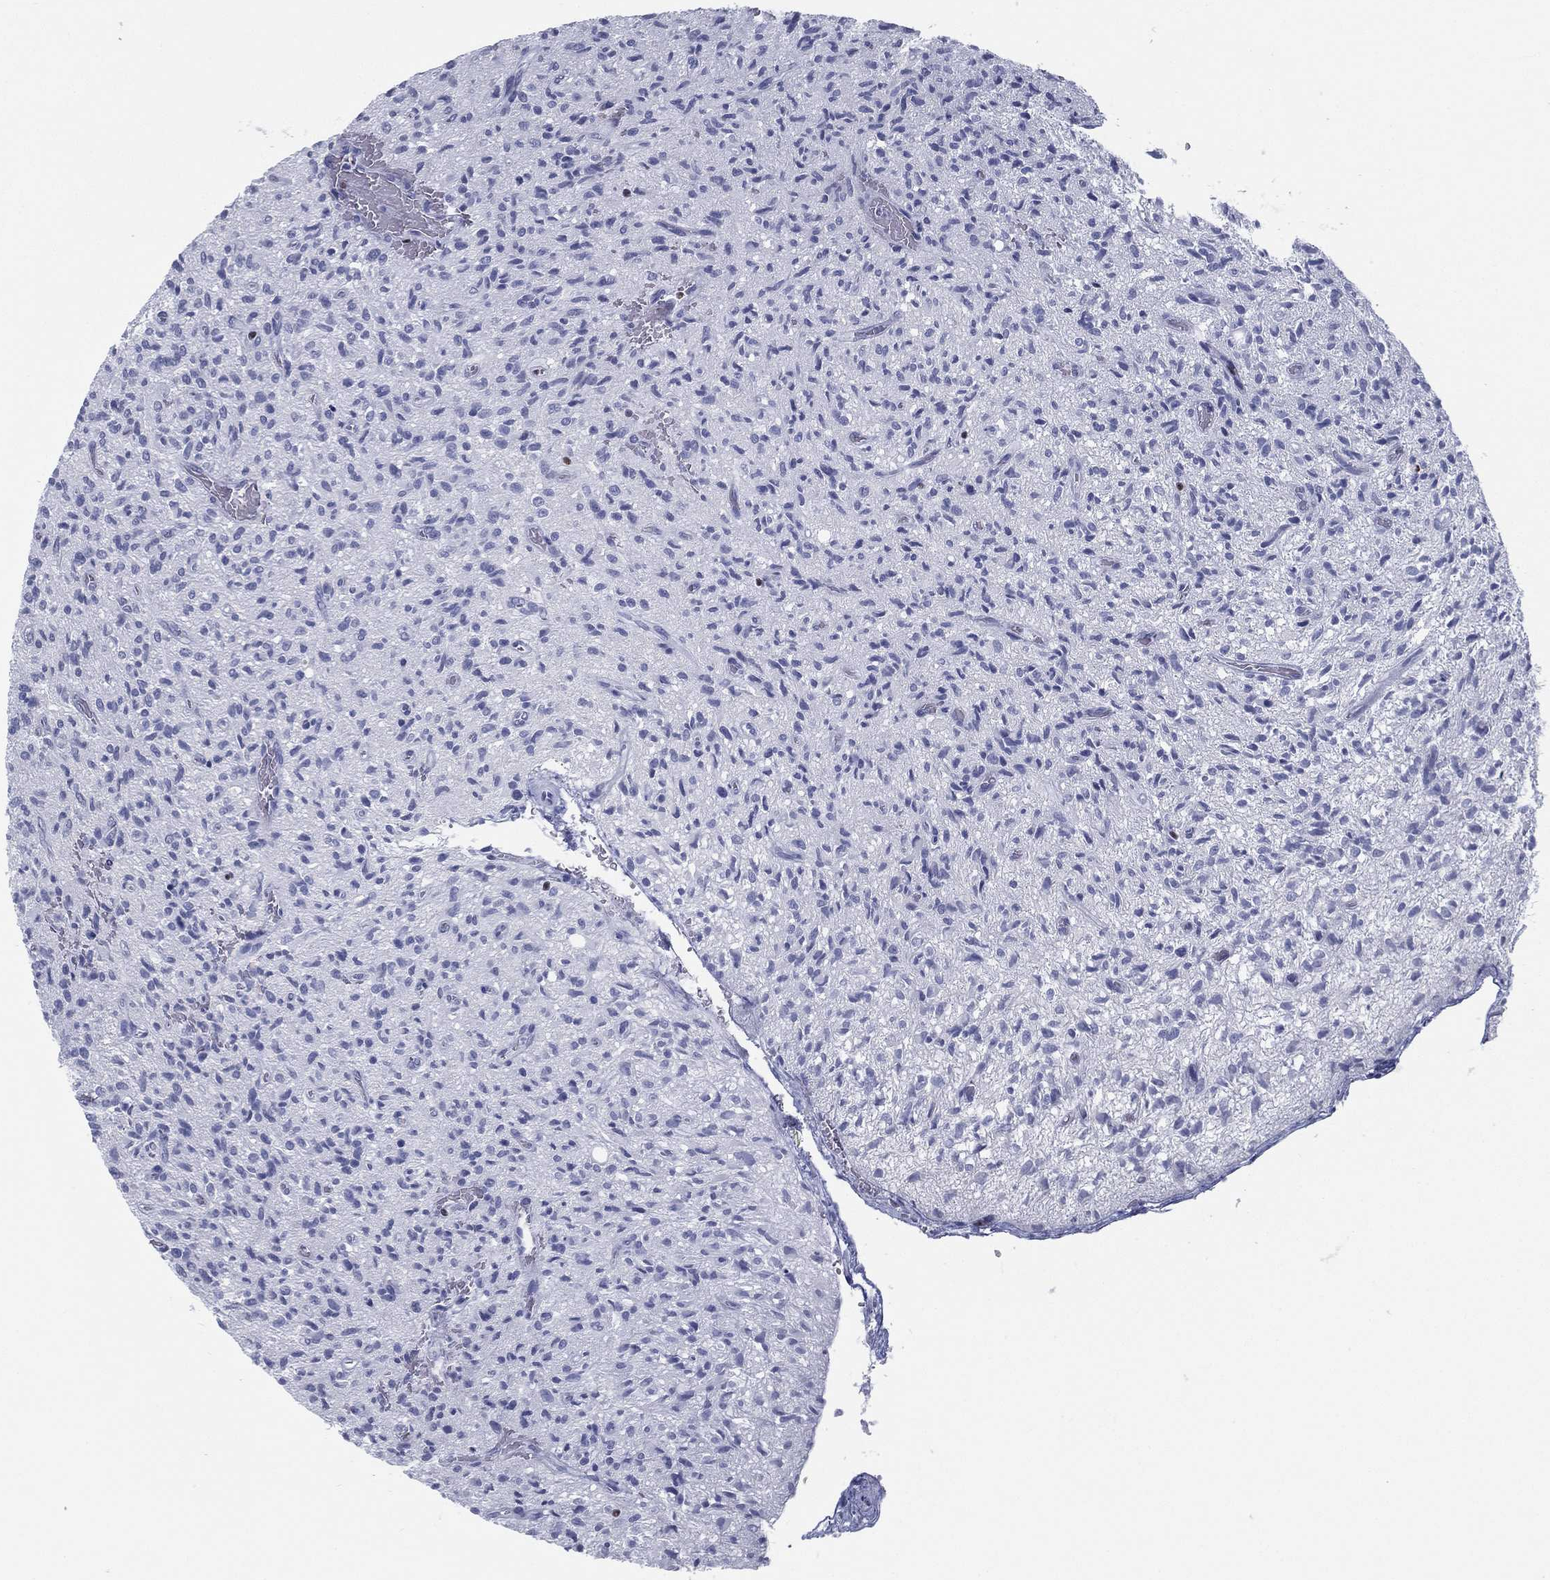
{"staining": {"intensity": "negative", "quantity": "none", "location": "none"}, "tissue": "glioma", "cell_type": "Tumor cells", "image_type": "cancer", "snomed": [{"axis": "morphology", "description": "Glioma, malignant, High grade"}, {"axis": "topography", "description": "Brain"}], "caption": "Human glioma stained for a protein using IHC reveals no positivity in tumor cells.", "gene": "PYHIN1", "patient": {"sex": "male", "age": 64}}